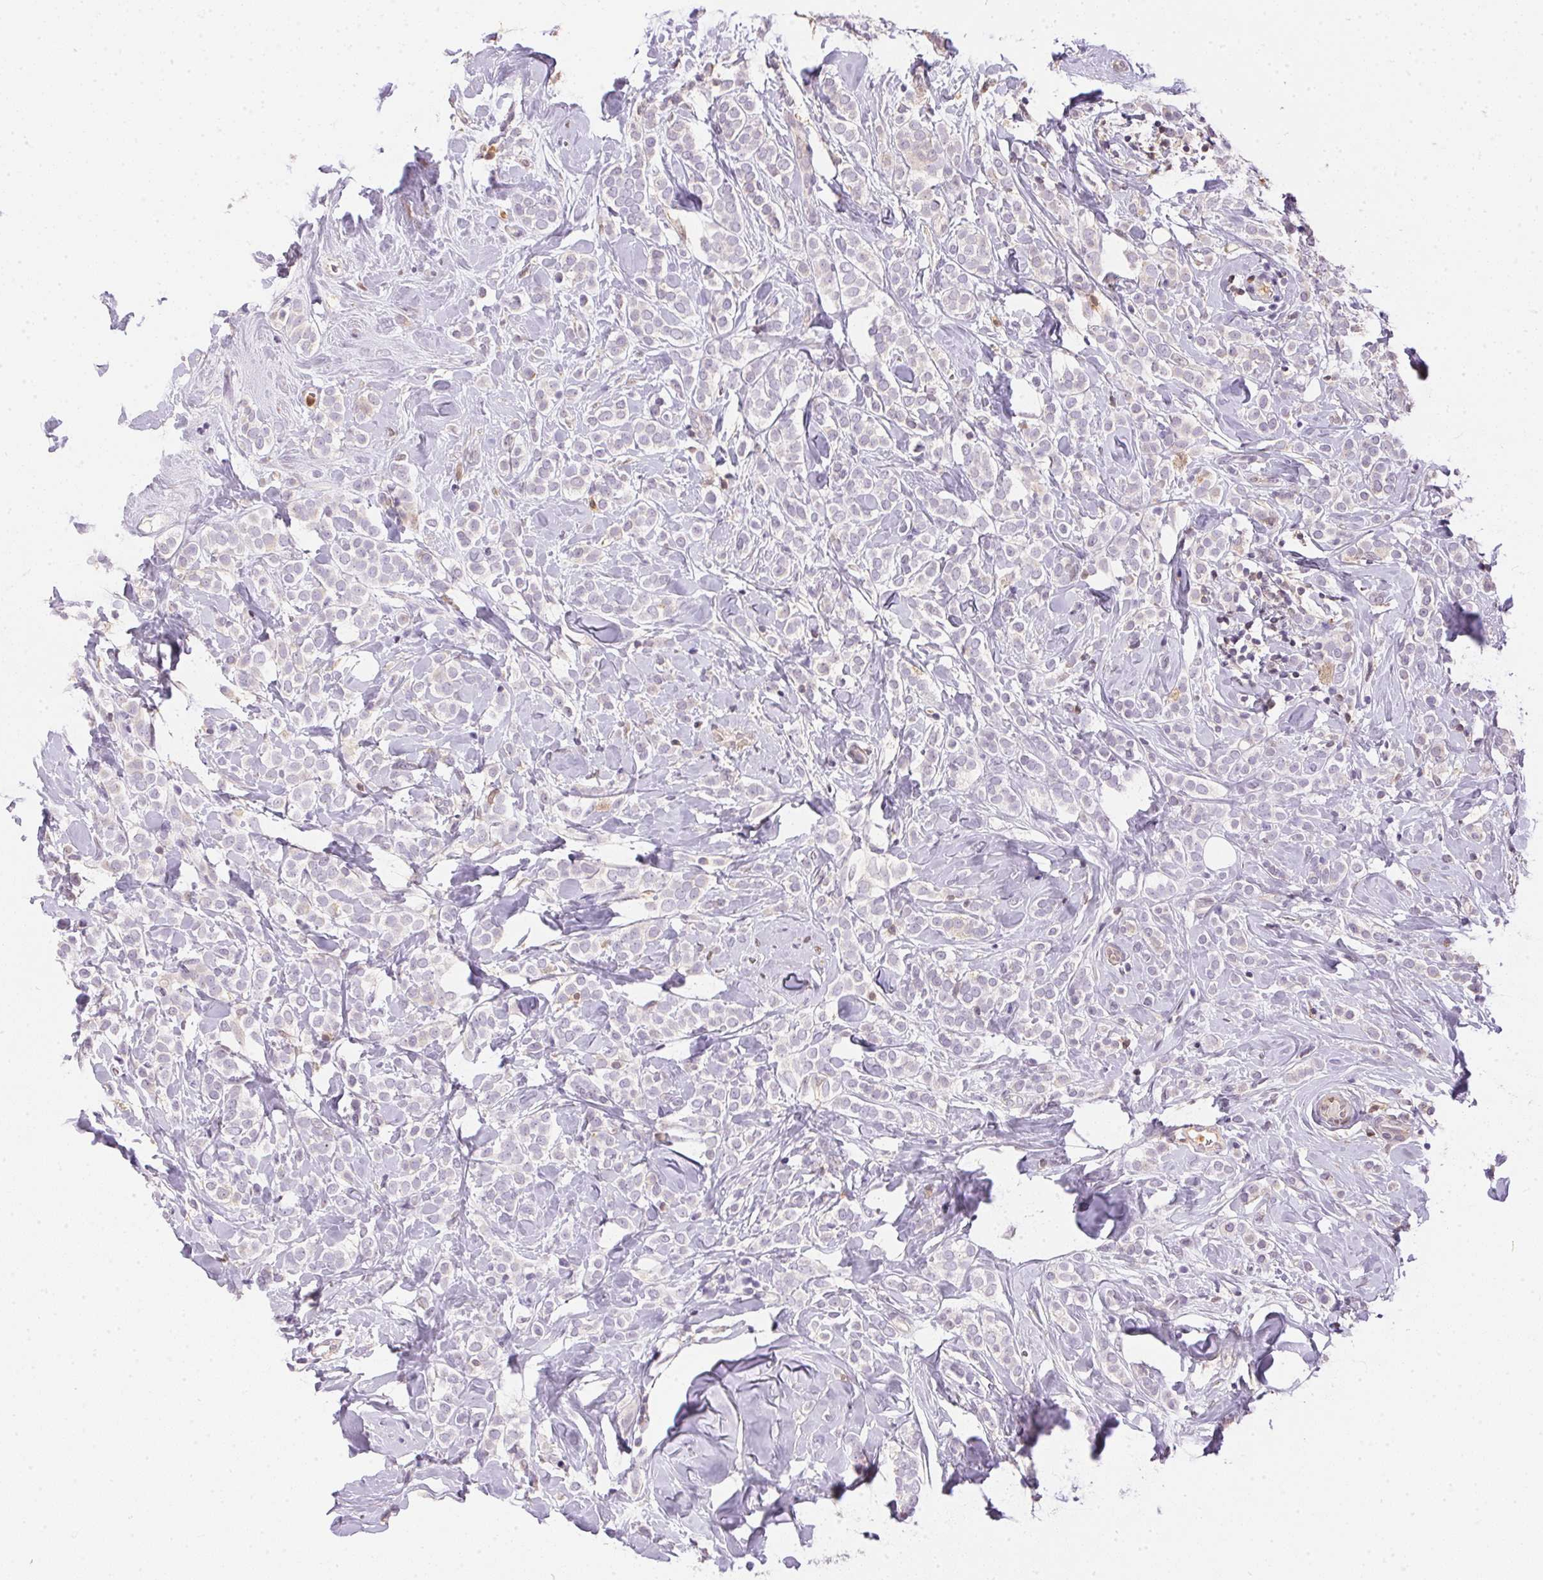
{"staining": {"intensity": "negative", "quantity": "none", "location": "none"}, "tissue": "breast cancer", "cell_type": "Tumor cells", "image_type": "cancer", "snomed": [{"axis": "morphology", "description": "Lobular carcinoma"}, {"axis": "topography", "description": "Breast"}], "caption": "Immunohistochemical staining of human breast cancer (lobular carcinoma) exhibits no significant staining in tumor cells.", "gene": "S100A3", "patient": {"sex": "female", "age": 49}}